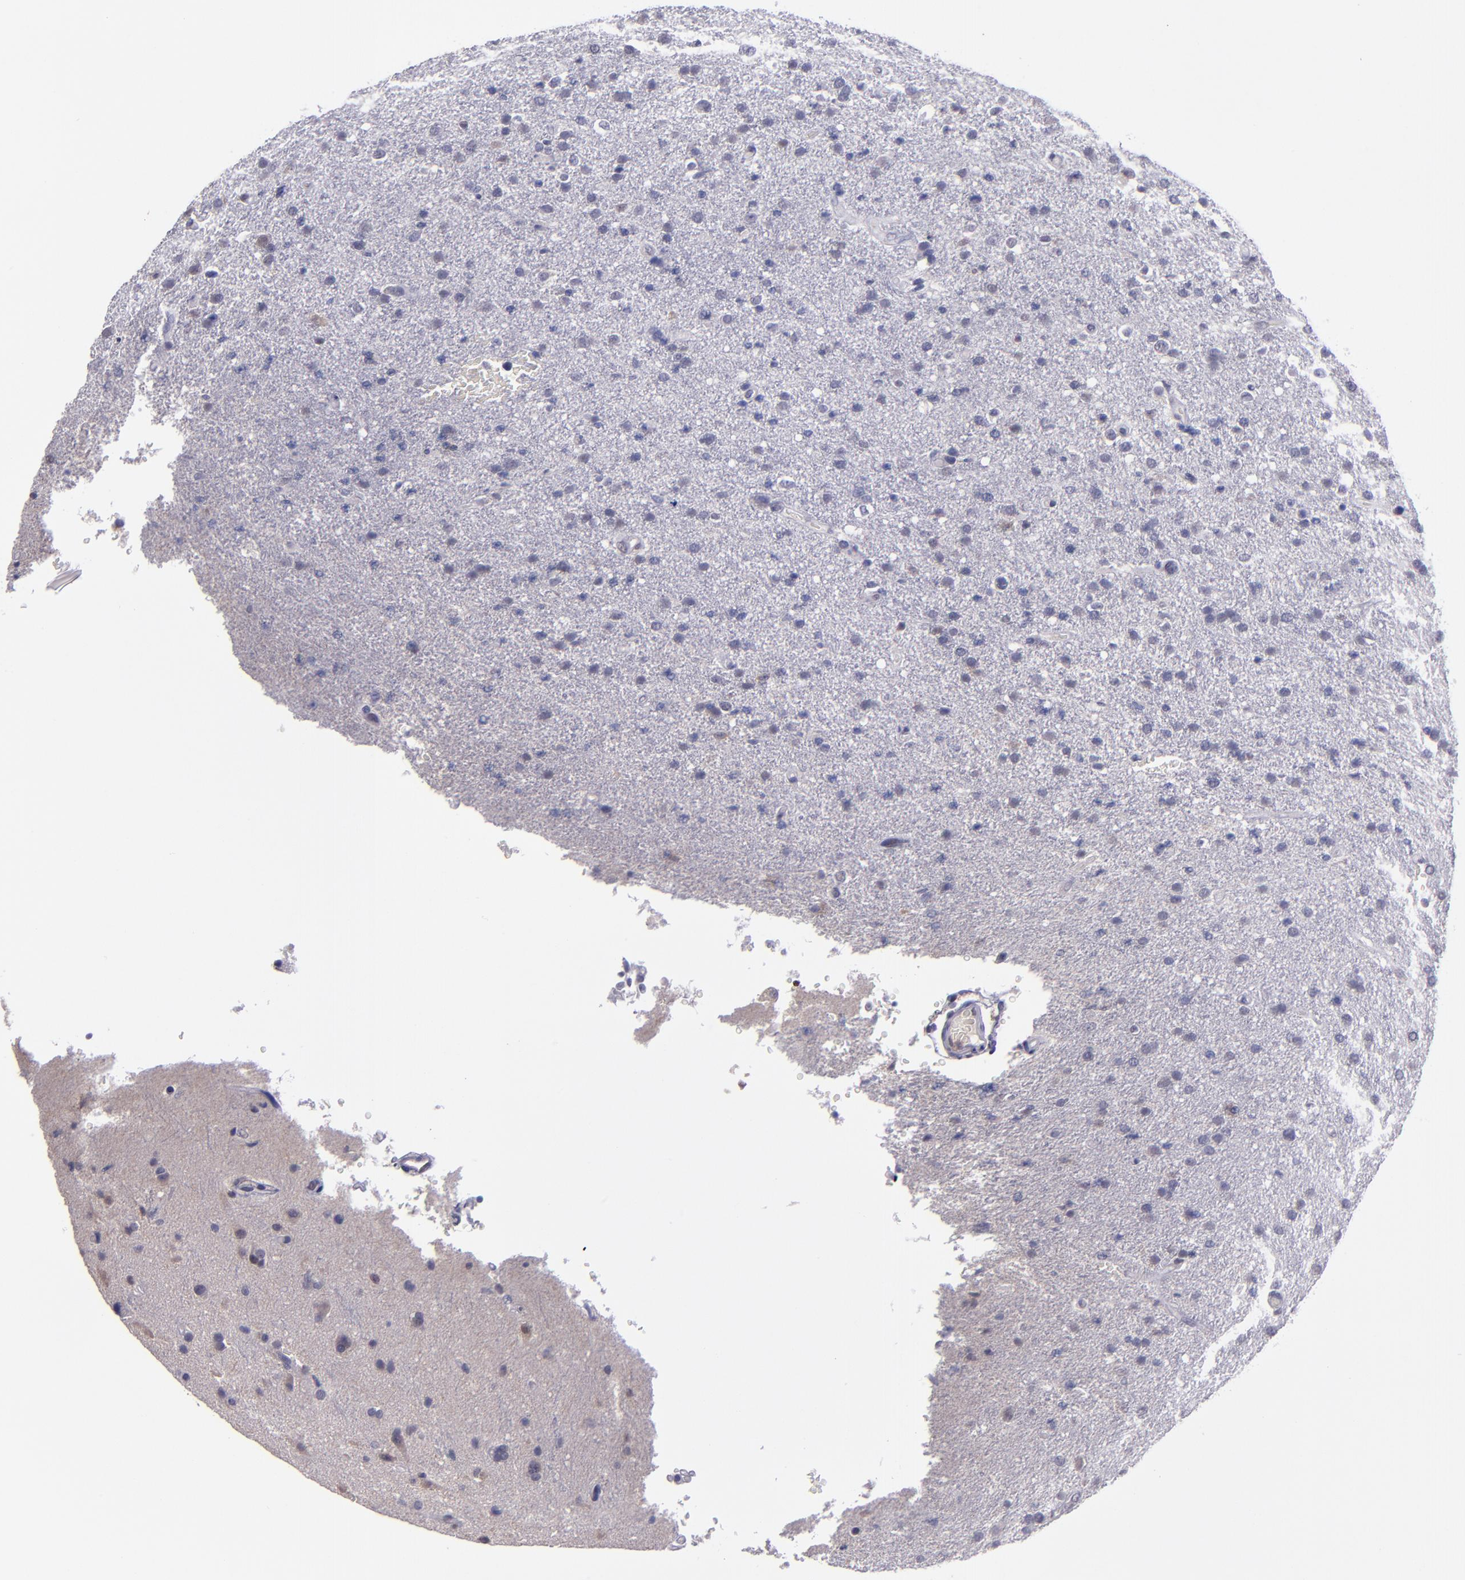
{"staining": {"intensity": "negative", "quantity": "none", "location": "none"}, "tissue": "glioma", "cell_type": "Tumor cells", "image_type": "cancer", "snomed": [{"axis": "morphology", "description": "Glioma, malignant, High grade"}, {"axis": "topography", "description": "Brain"}], "caption": "High magnification brightfield microscopy of glioma stained with DAB (3,3'-diaminobenzidine) (brown) and counterstained with hematoxylin (blue): tumor cells show no significant positivity. (DAB immunohistochemistry (IHC) visualized using brightfield microscopy, high magnification).", "gene": "CEBPE", "patient": {"sex": "male", "age": 33}}